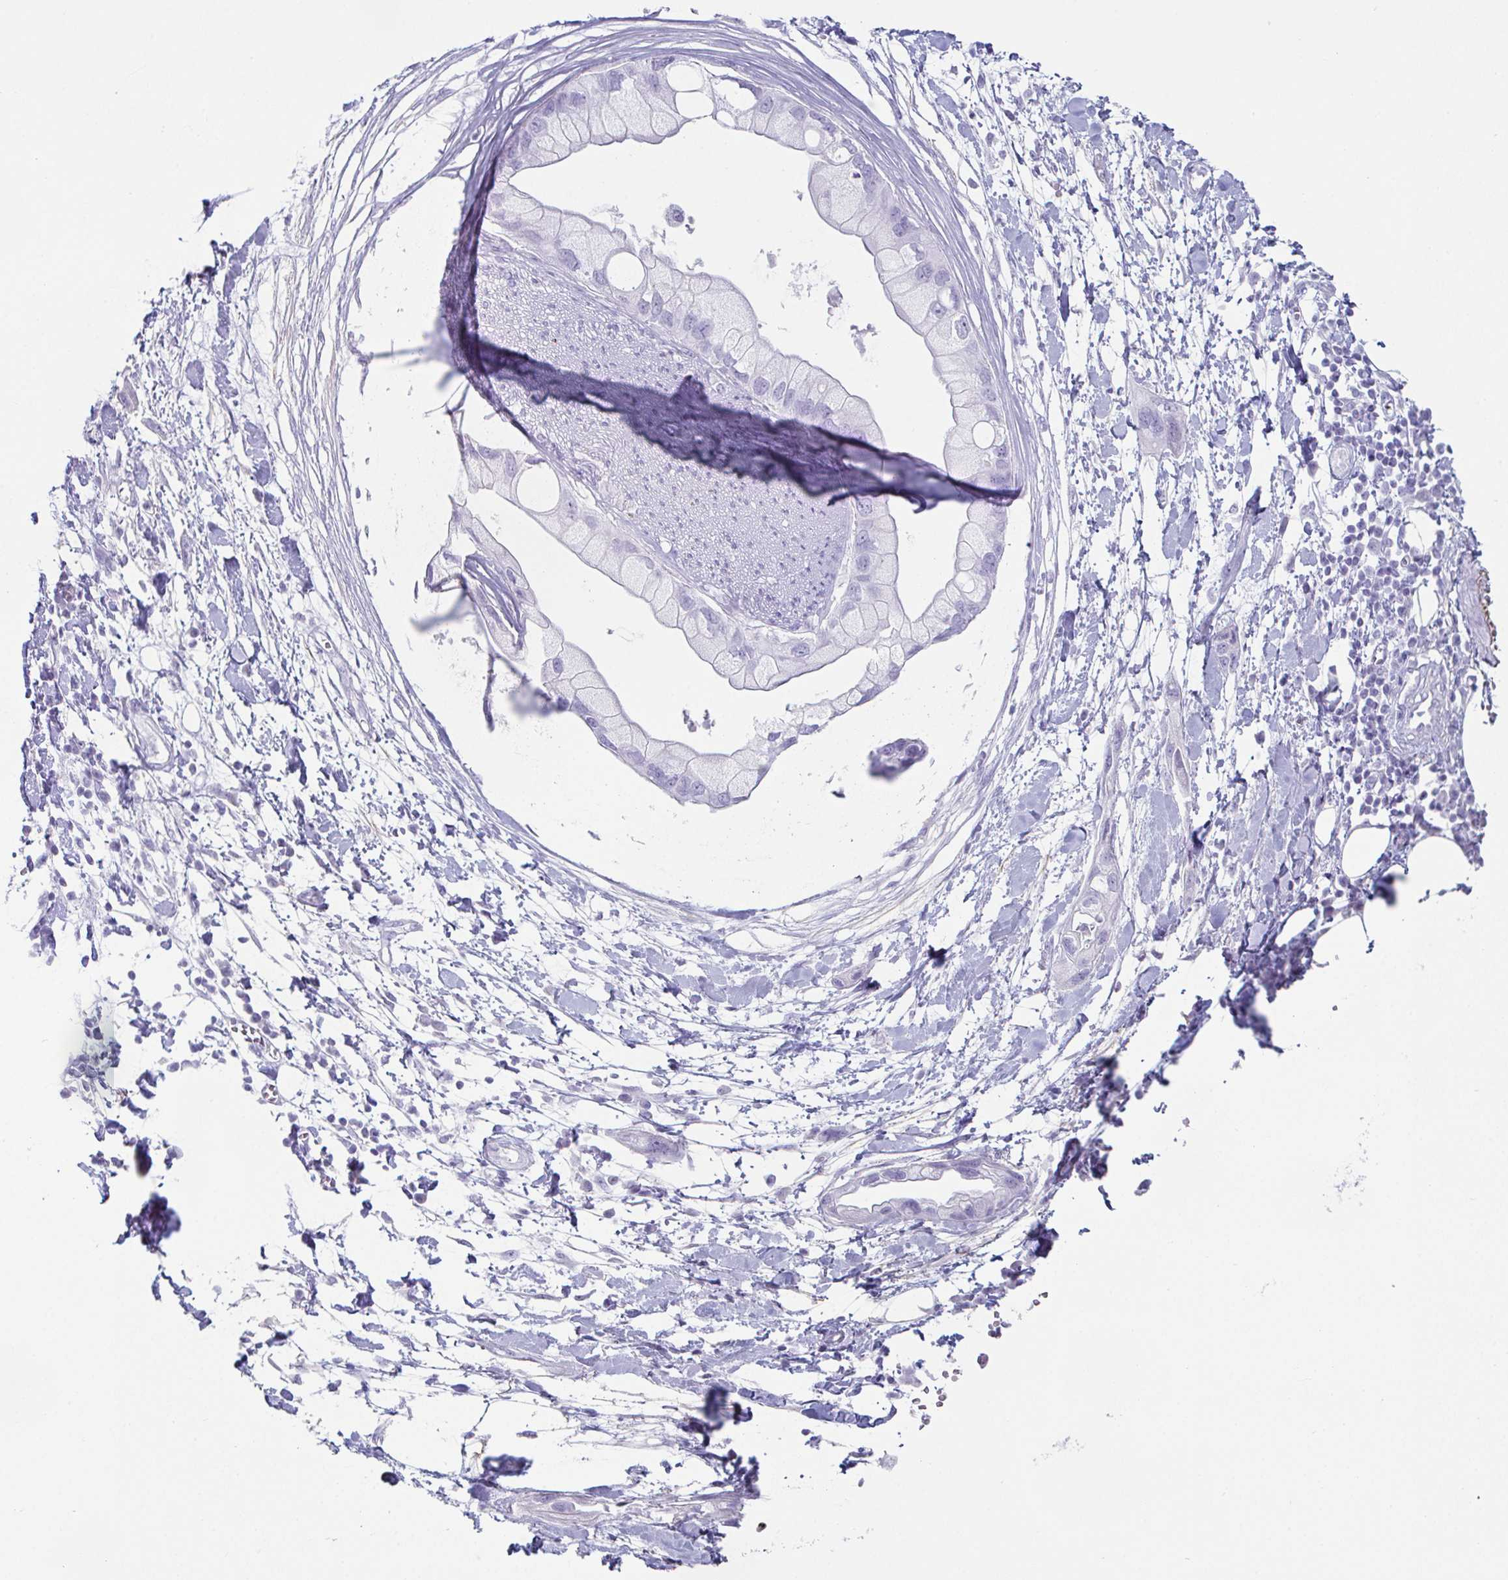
{"staining": {"intensity": "negative", "quantity": "none", "location": "none"}, "tissue": "pancreatic cancer", "cell_type": "Tumor cells", "image_type": "cancer", "snomed": [{"axis": "morphology", "description": "Adenocarcinoma, NOS"}, {"axis": "topography", "description": "Pancreas"}], "caption": "Immunohistochemistry micrograph of neoplastic tissue: human pancreatic cancer (adenocarcinoma) stained with DAB (3,3'-diaminobenzidine) demonstrates no significant protein positivity in tumor cells. (DAB (3,3'-diaminobenzidine) IHC, high magnification).", "gene": "CREG2", "patient": {"sex": "female", "age": 73}}